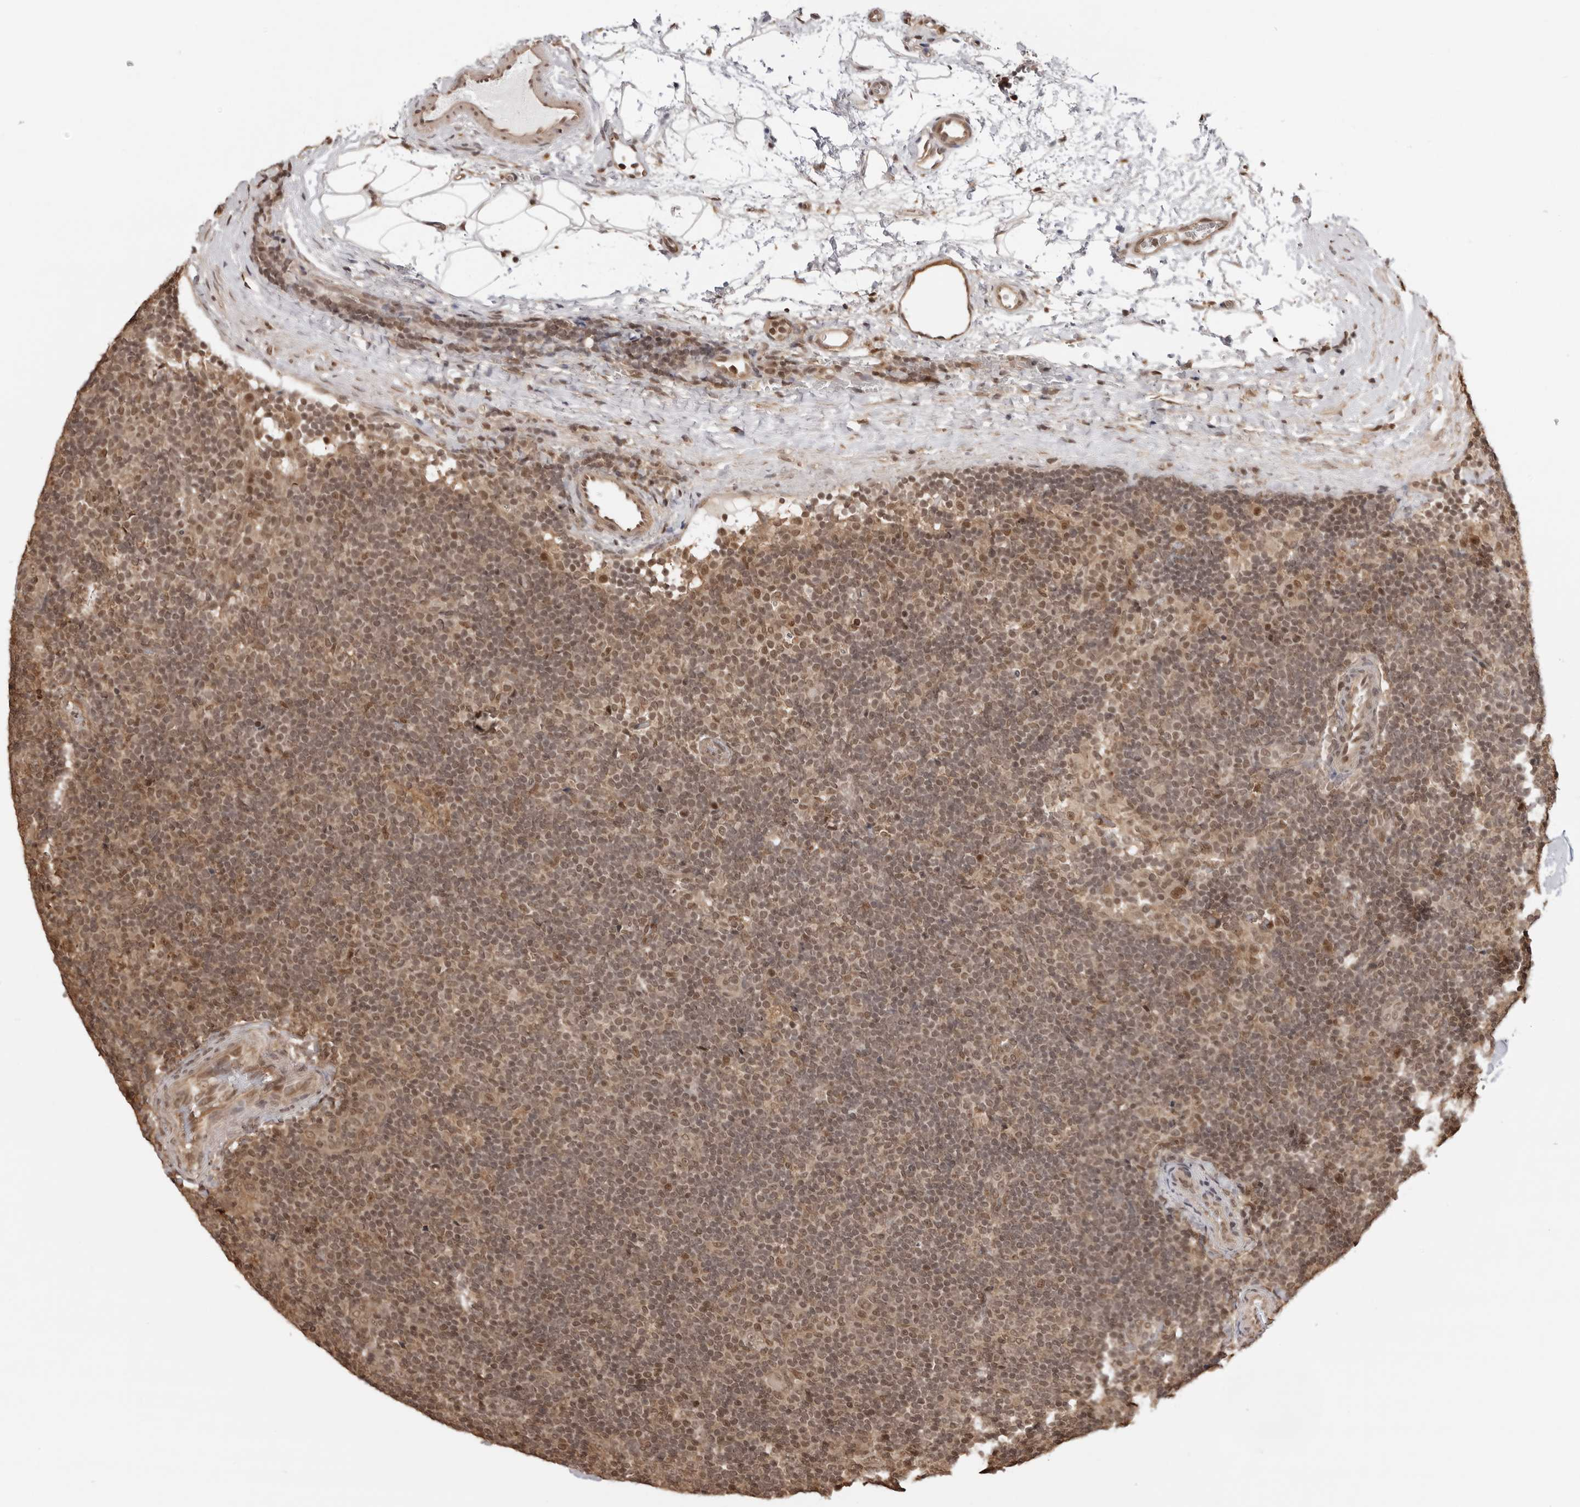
{"staining": {"intensity": "moderate", "quantity": ">75%", "location": "nuclear"}, "tissue": "lymphoma", "cell_type": "Tumor cells", "image_type": "cancer", "snomed": [{"axis": "morphology", "description": "Hodgkin's disease, NOS"}, {"axis": "topography", "description": "Lymph node"}], "caption": "Human Hodgkin's disease stained with a brown dye reveals moderate nuclear positive expression in approximately >75% of tumor cells.", "gene": "SDE2", "patient": {"sex": "female", "age": 57}}